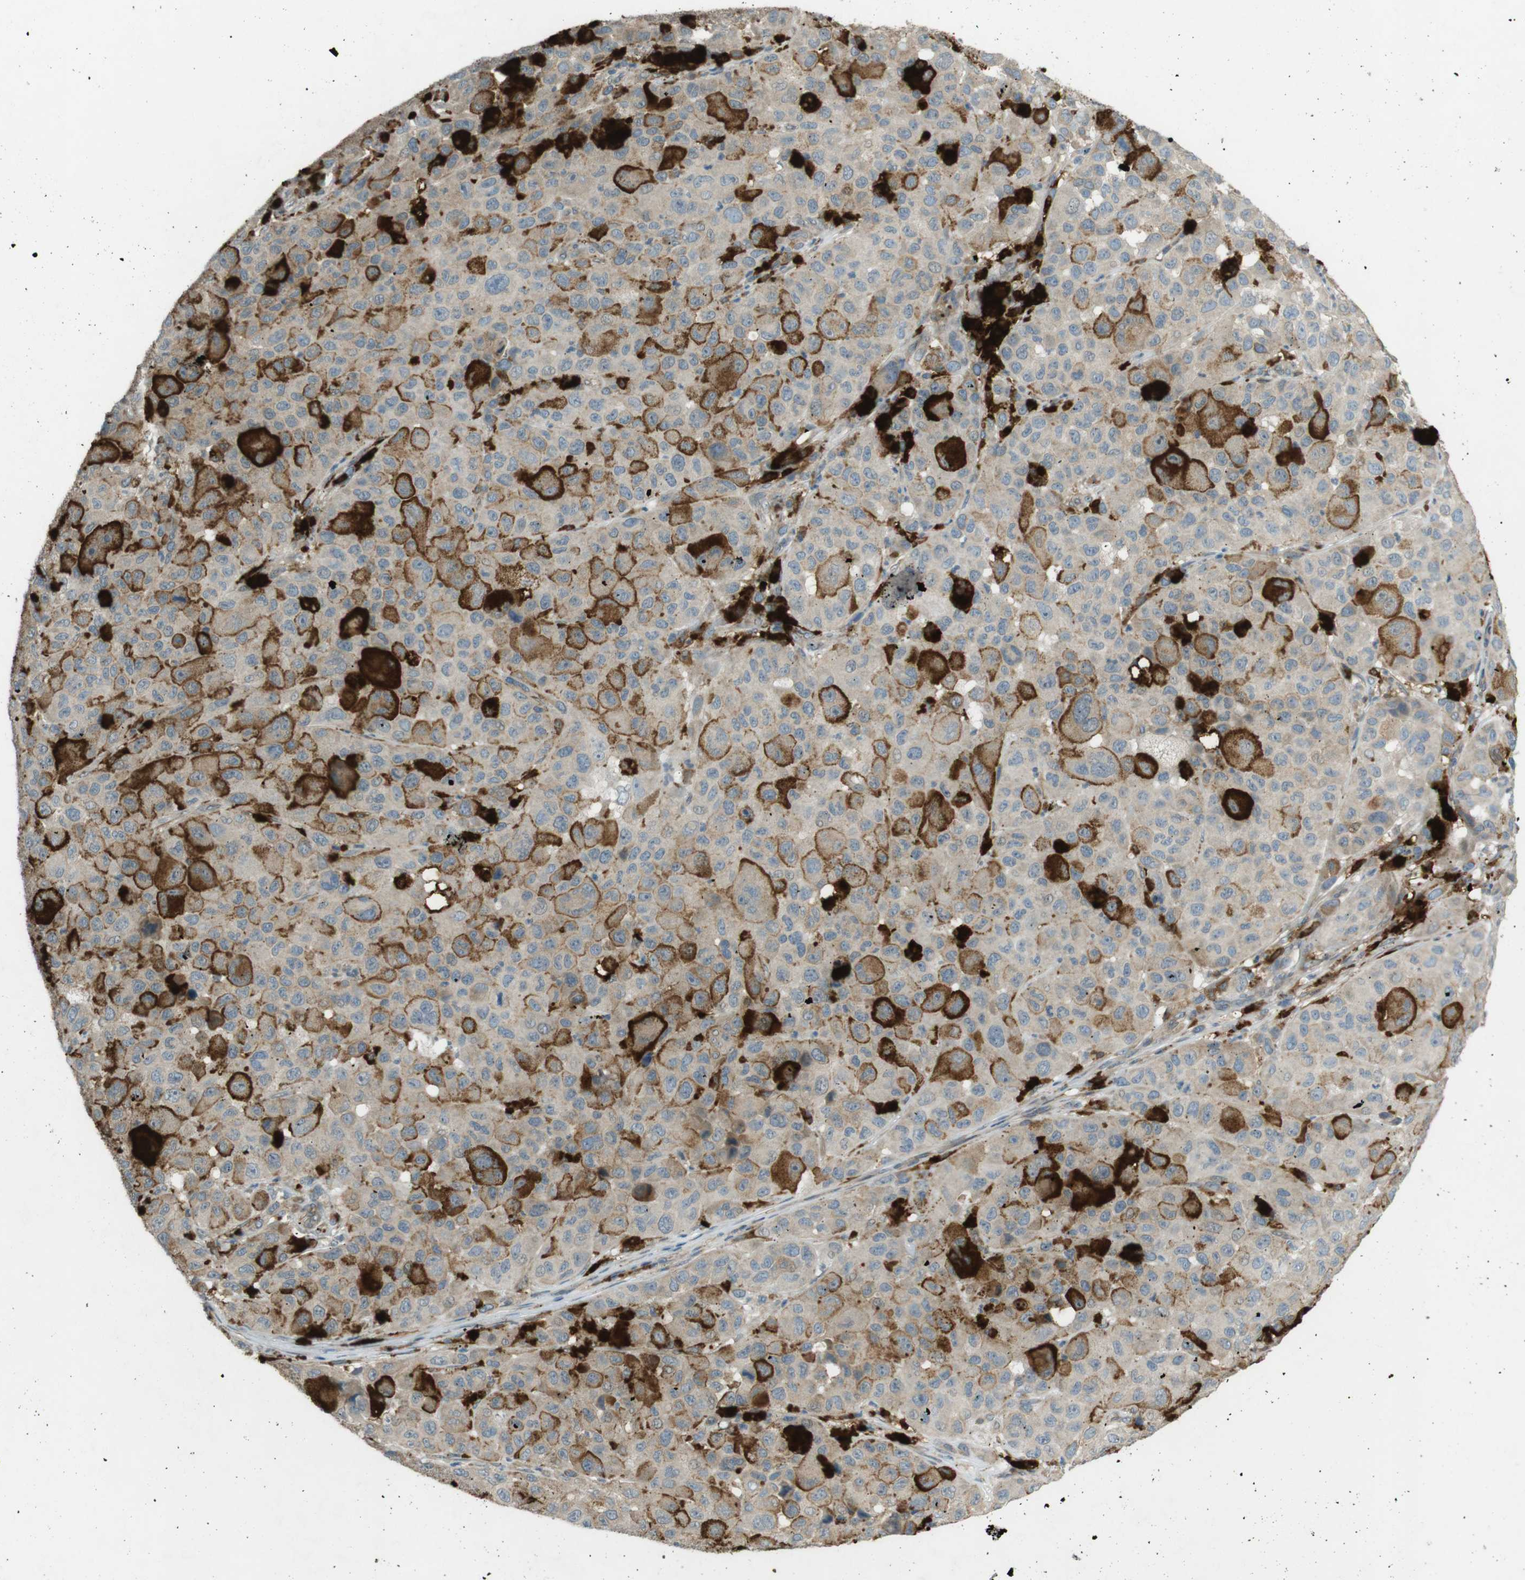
{"staining": {"intensity": "weak", "quantity": "25%-75%", "location": "cytoplasmic/membranous"}, "tissue": "melanoma", "cell_type": "Tumor cells", "image_type": "cancer", "snomed": [{"axis": "morphology", "description": "Malignant melanoma, NOS"}, {"axis": "topography", "description": "Skin"}], "caption": "Melanoma stained with a brown dye shows weak cytoplasmic/membranous positive expression in approximately 25%-75% of tumor cells.", "gene": "TMEM41B", "patient": {"sex": "male", "age": 96}}